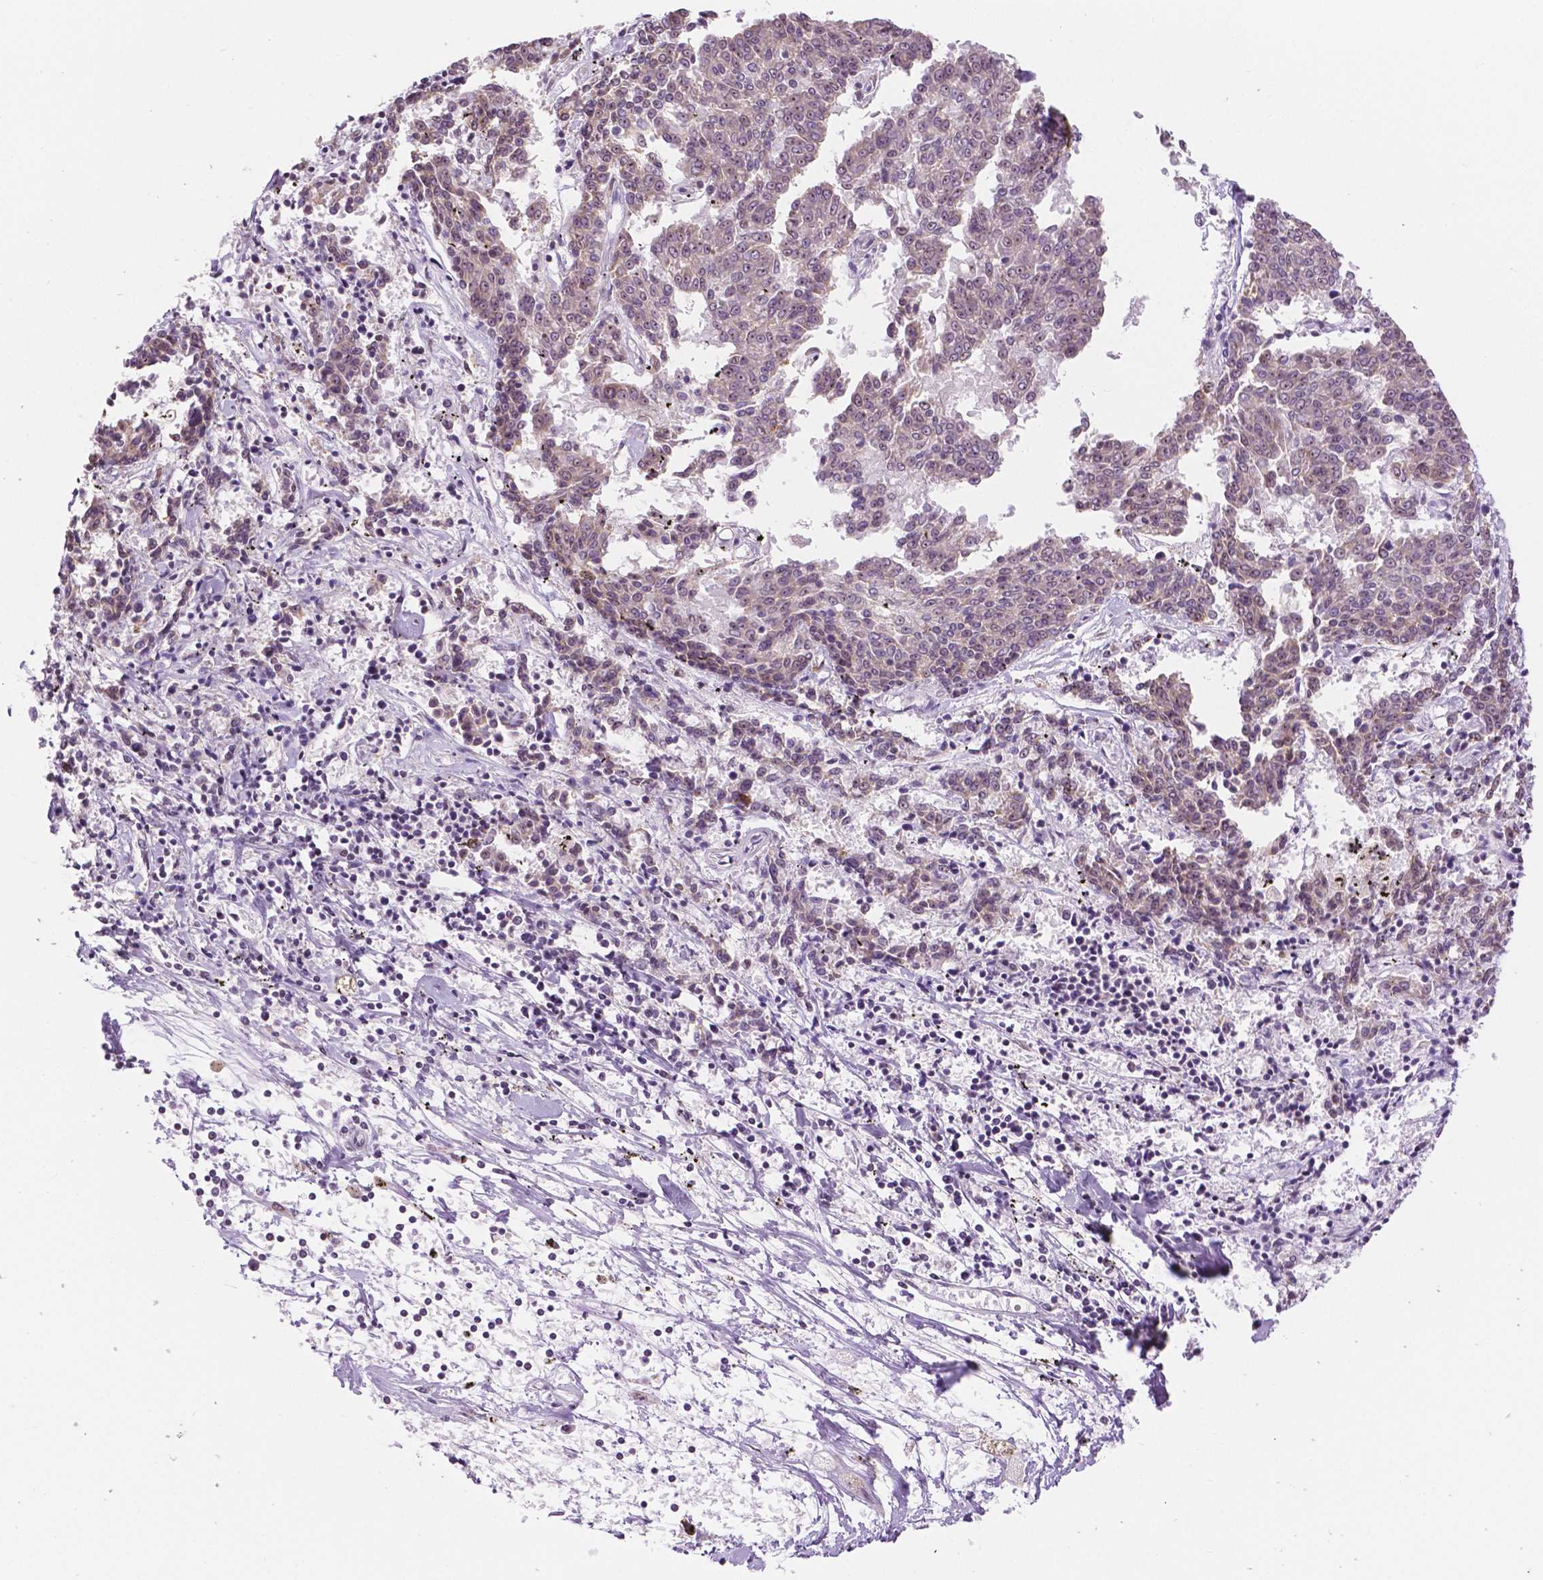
{"staining": {"intensity": "weak", "quantity": "25%-75%", "location": "nuclear"}, "tissue": "melanoma", "cell_type": "Tumor cells", "image_type": "cancer", "snomed": [{"axis": "morphology", "description": "Malignant melanoma, NOS"}, {"axis": "topography", "description": "Skin"}], "caption": "High-magnification brightfield microscopy of melanoma stained with DAB (3,3'-diaminobenzidine) (brown) and counterstained with hematoxylin (blue). tumor cells exhibit weak nuclear staining is present in about25%-75% of cells. The protein is shown in brown color, while the nuclei are stained blue.", "gene": "NHP2", "patient": {"sex": "female", "age": 72}}